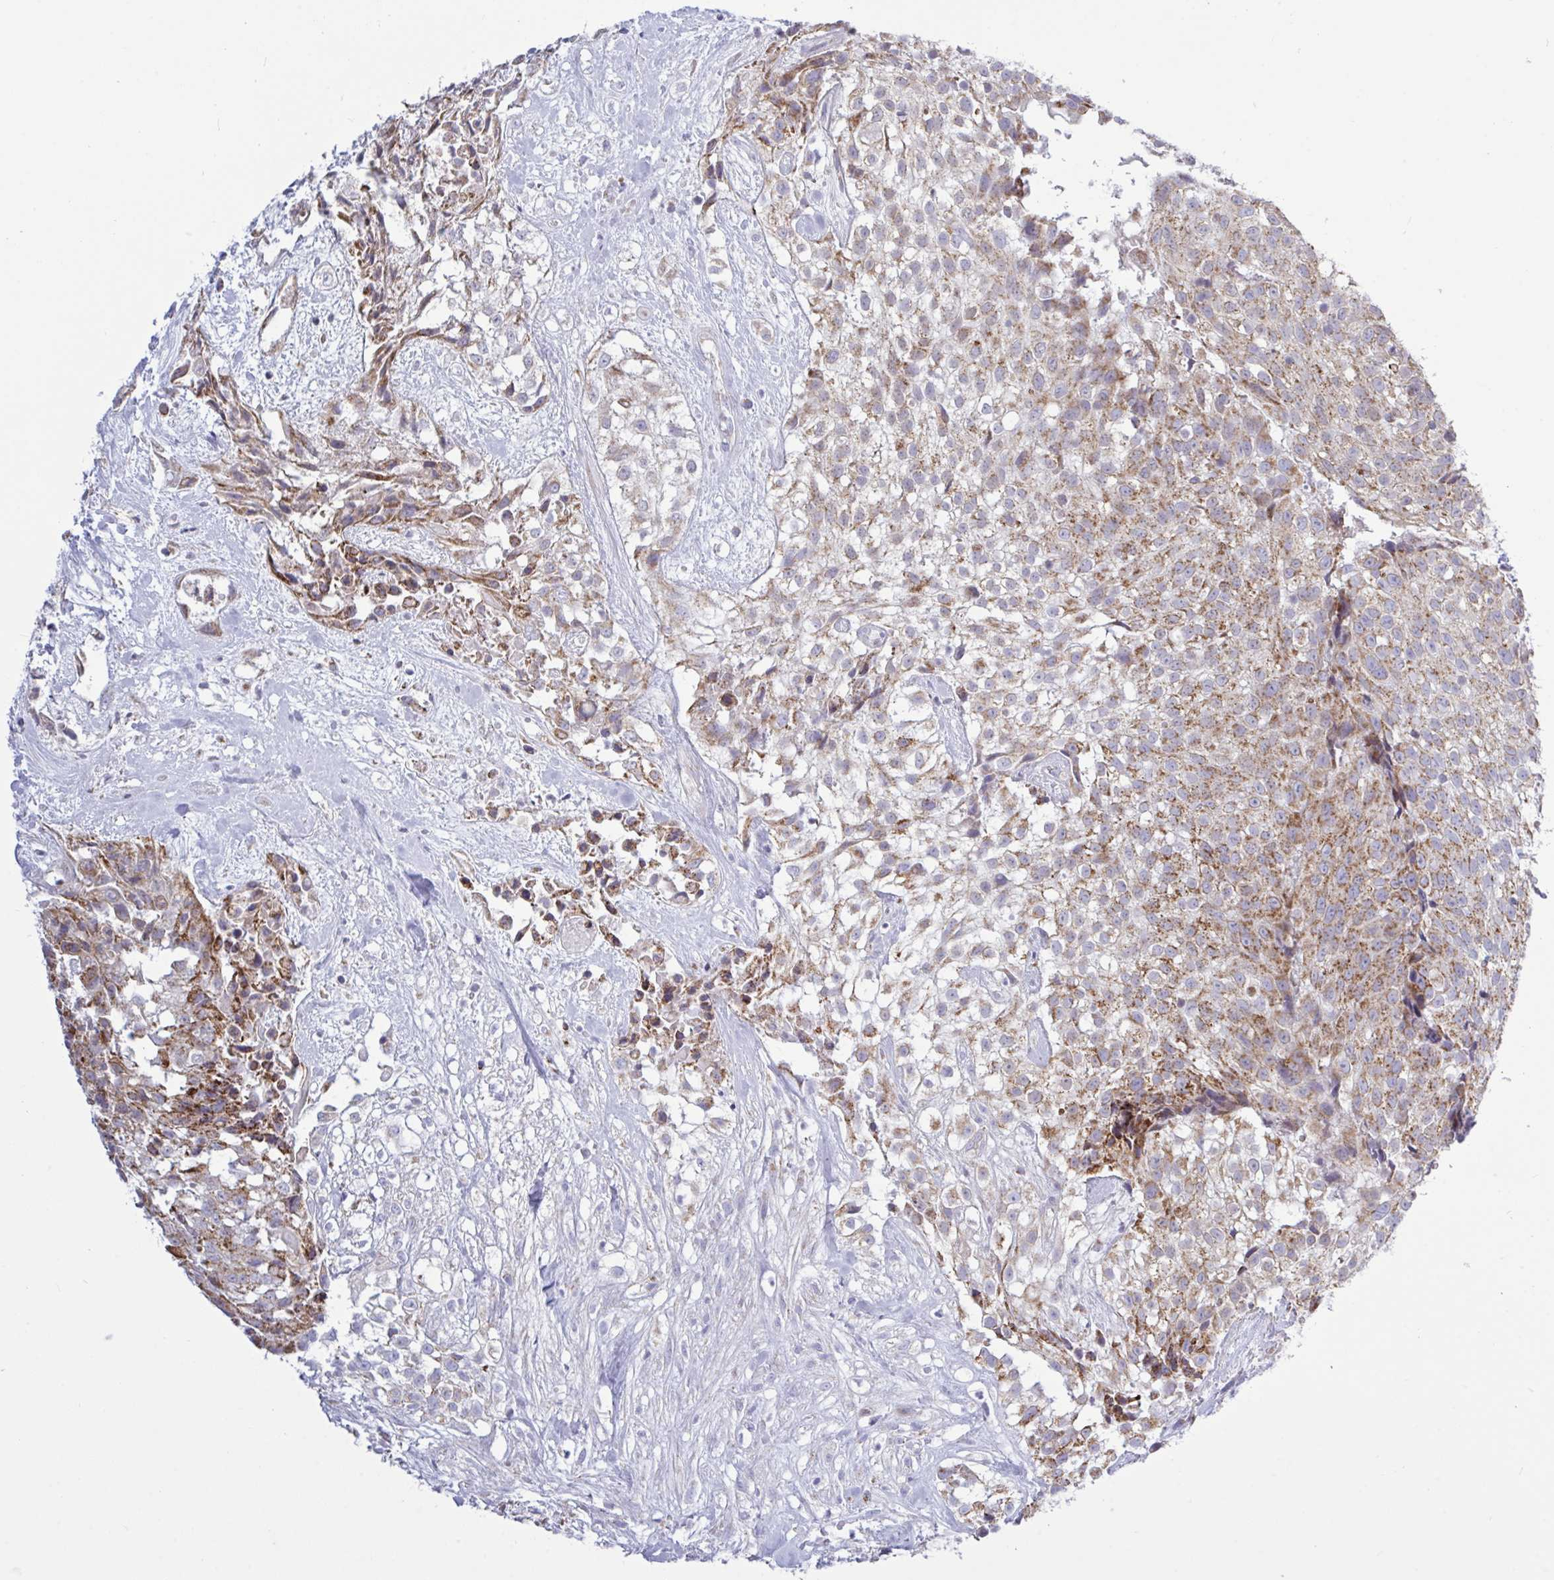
{"staining": {"intensity": "moderate", "quantity": ">75%", "location": "cytoplasmic/membranous"}, "tissue": "urothelial cancer", "cell_type": "Tumor cells", "image_type": "cancer", "snomed": [{"axis": "morphology", "description": "Urothelial carcinoma, High grade"}, {"axis": "topography", "description": "Urinary bladder"}], "caption": "Immunohistochemistry (IHC) of human urothelial carcinoma (high-grade) shows medium levels of moderate cytoplasmic/membranous expression in approximately >75% of tumor cells.", "gene": "HSPE1", "patient": {"sex": "male", "age": 56}}